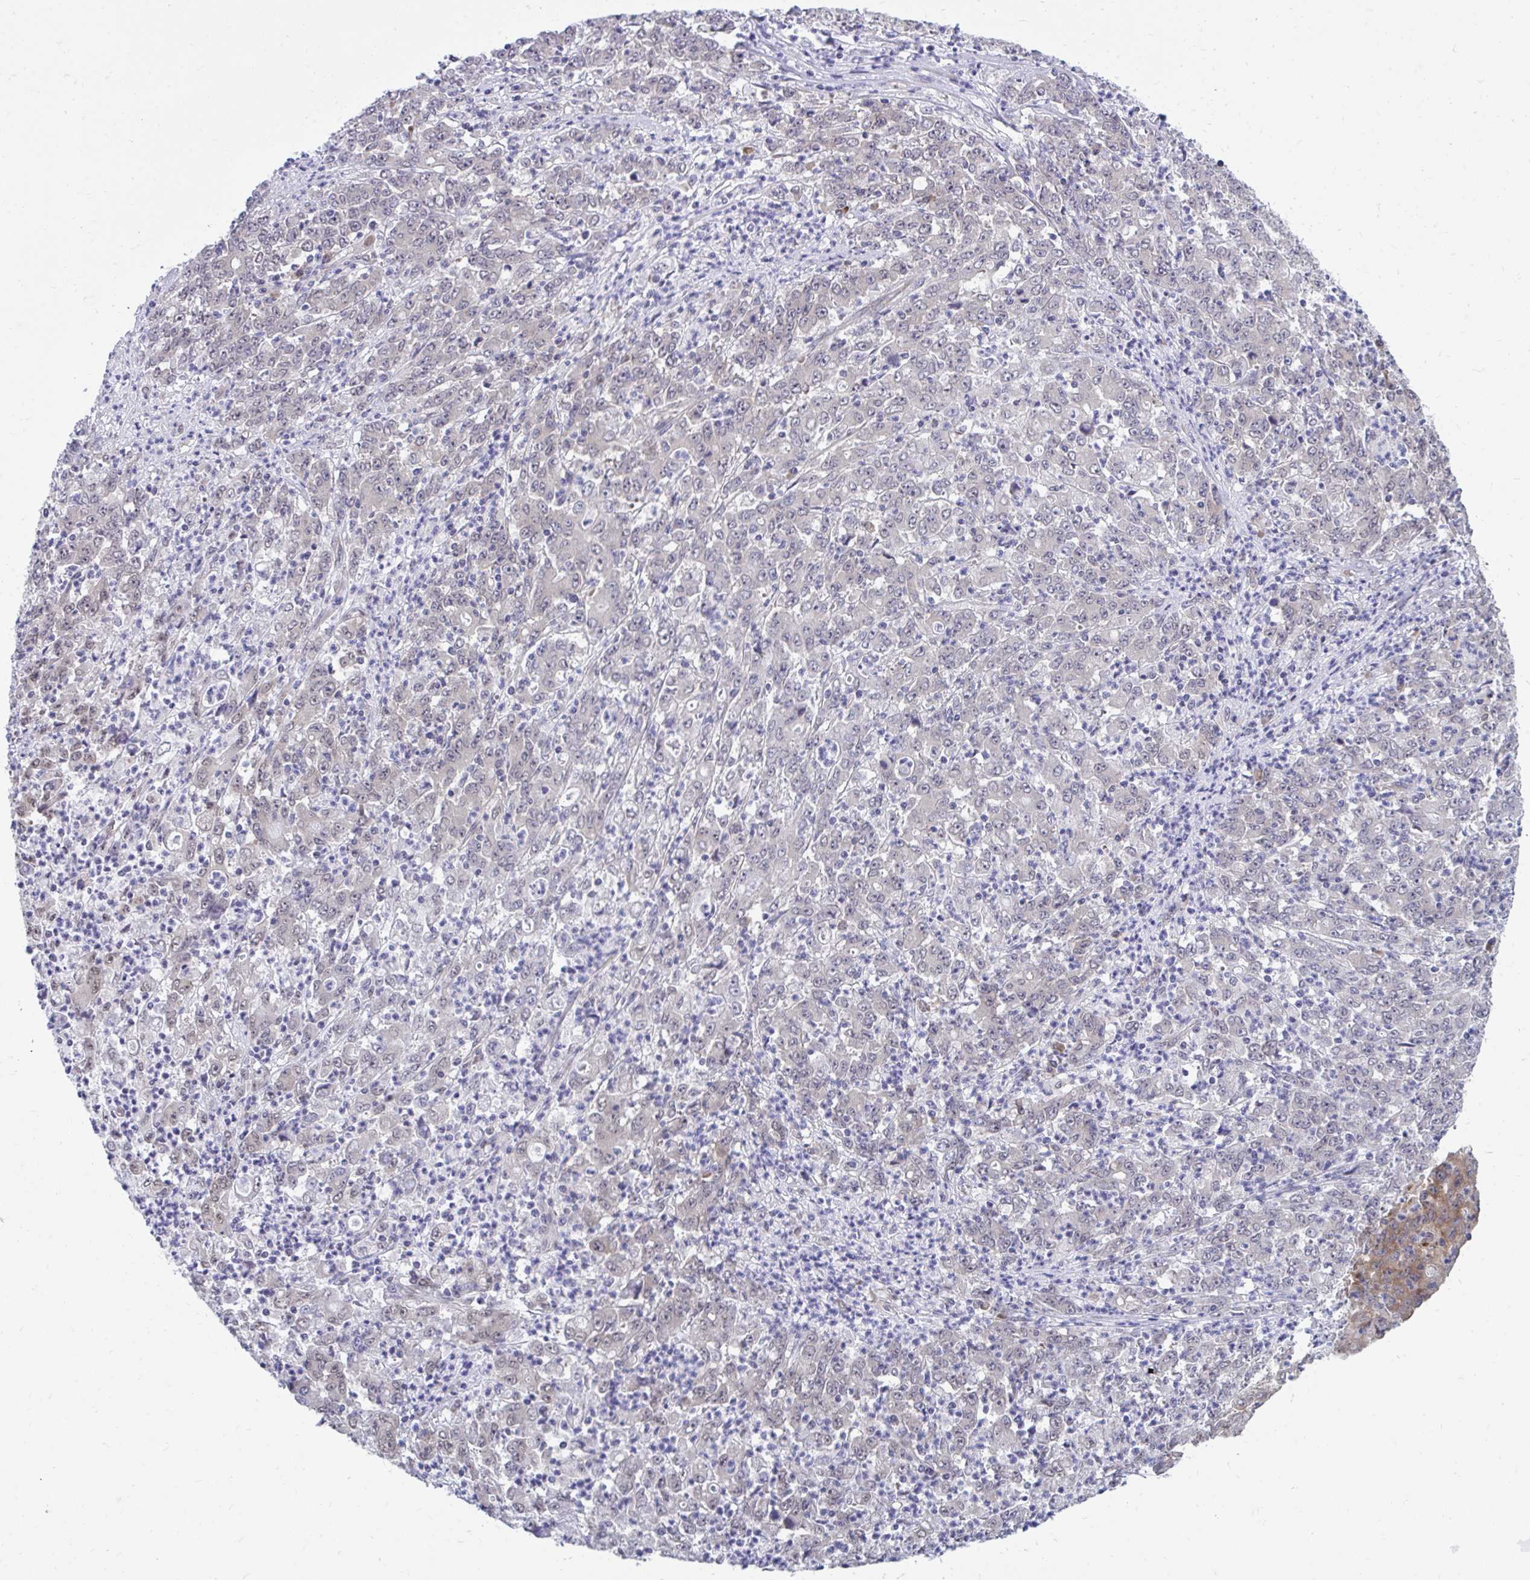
{"staining": {"intensity": "negative", "quantity": "none", "location": "none"}, "tissue": "stomach cancer", "cell_type": "Tumor cells", "image_type": "cancer", "snomed": [{"axis": "morphology", "description": "Adenocarcinoma, NOS"}, {"axis": "topography", "description": "Stomach, lower"}], "caption": "This histopathology image is of stomach cancer (adenocarcinoma) stained with immunohistochemistry to label a protein in brown with the nuclei are counter-stained blue. There is no expression in tumor cells.", "gene": "SELENON", "patient": {"sex": "female", "age": 71}}